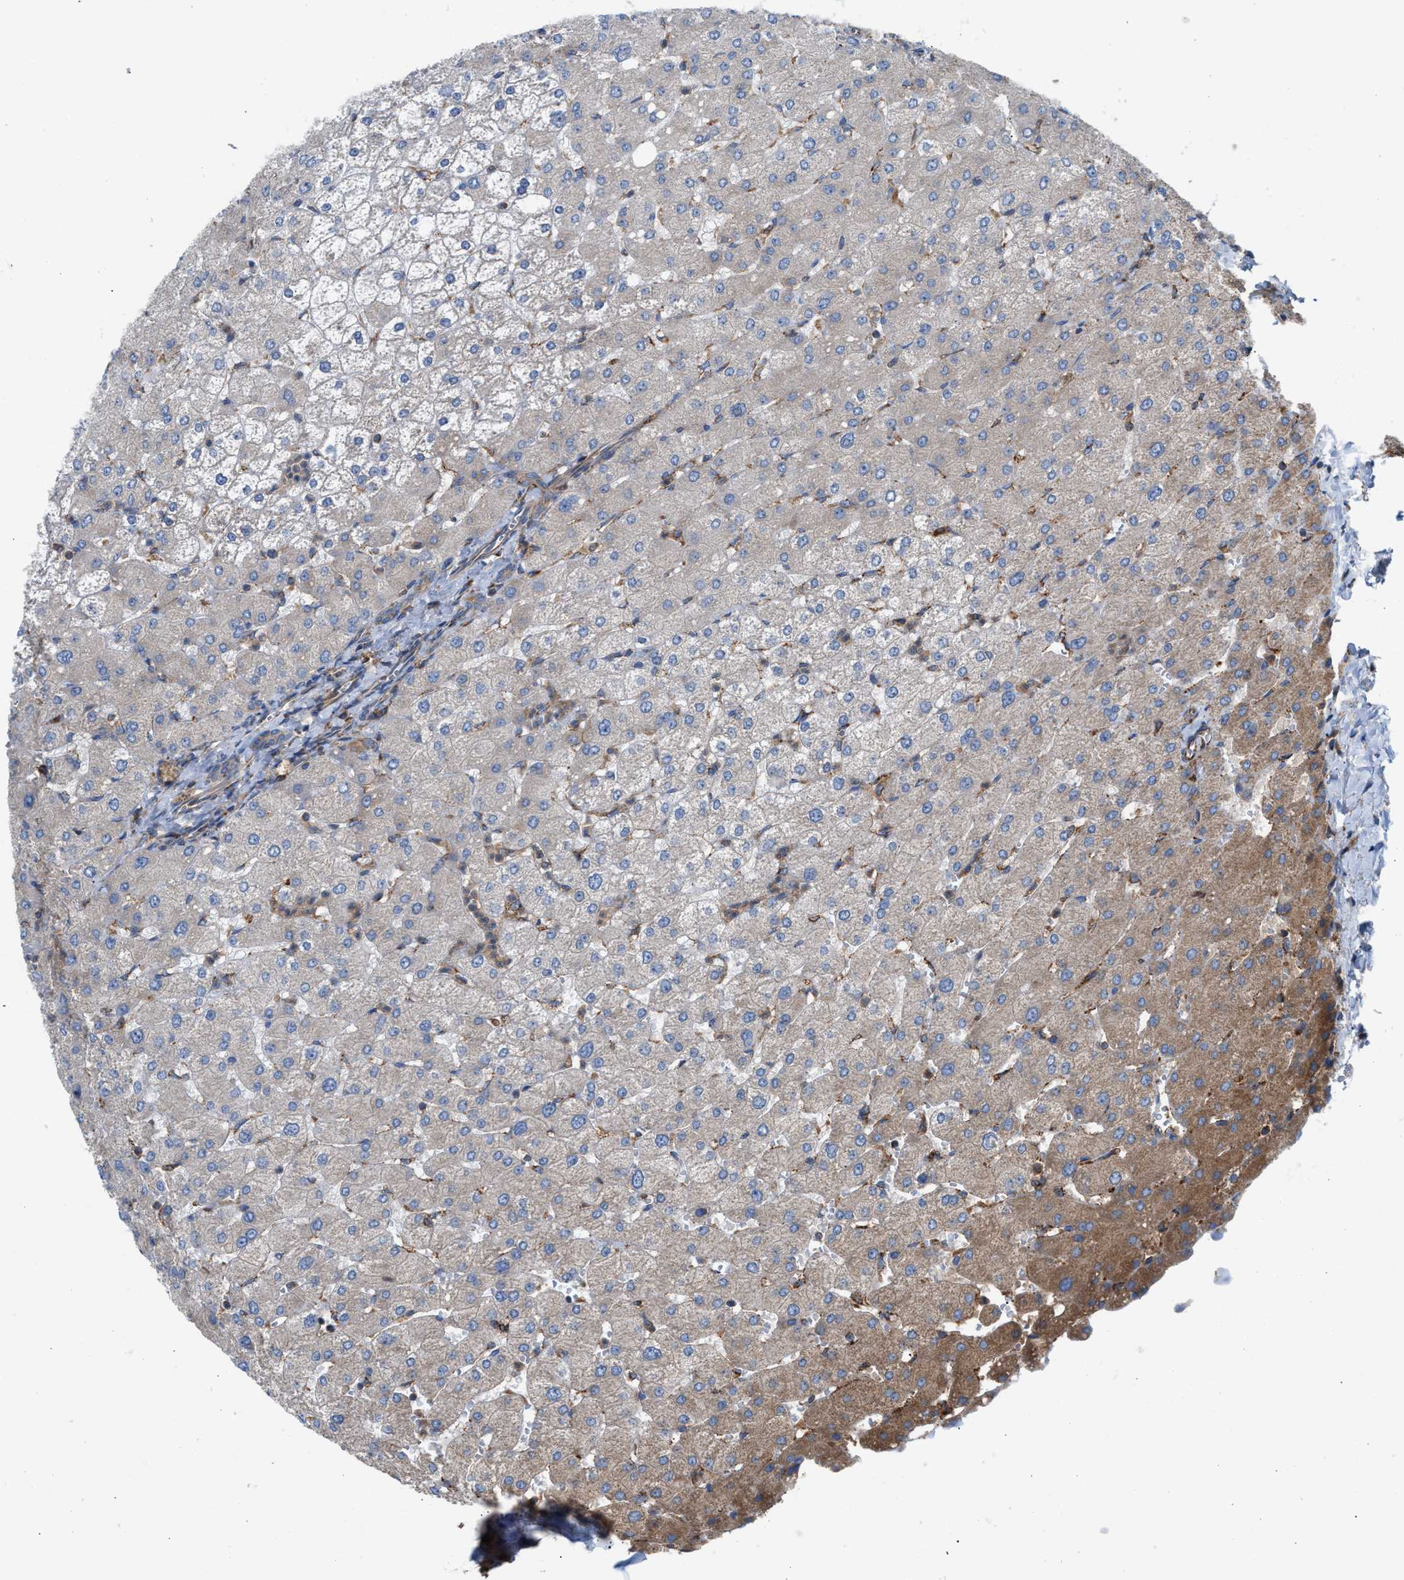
{"staining": {"intensity": "weak", "quantity": ">75%", "location": "cytoplasmic/membranous"}, "tissue": "liver", "cell_type": "Cholangiocytes", "image_type": "normal", "snomed": [{"axis": "morphology", "description": "Normal tissue, NOS"}, {"axis": "topography", "description": "Liver"}], "caption": "This histopathology image demonstrates immunohistochemistry (IHC) staining of normal liver, with low weak cytoplasmic/membranous expression in approximately >75% of cholangiocytes.", "gene": "TBC1D15", "patient": {"sex": "male", "age": 55}}